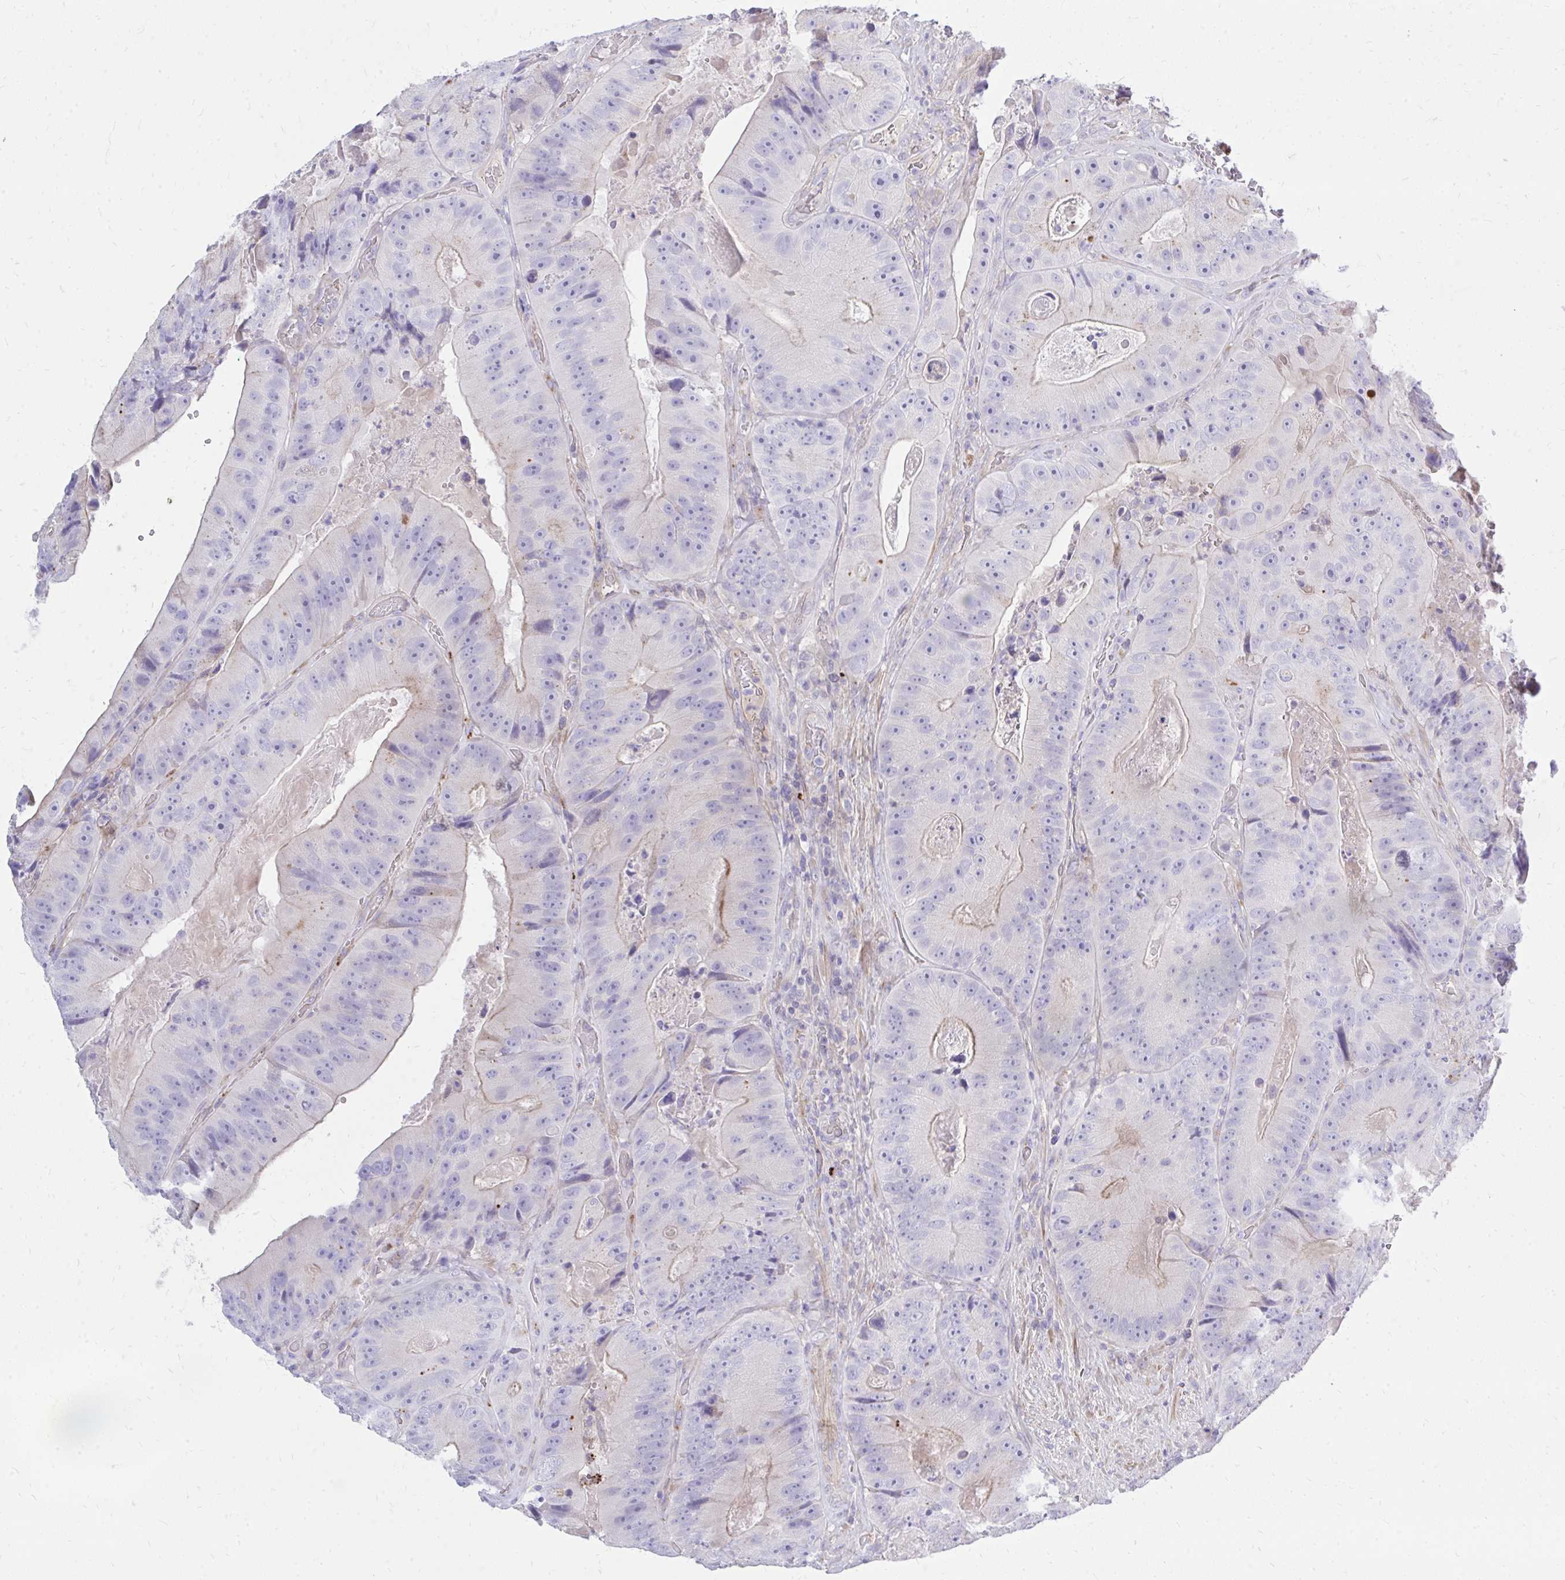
{"staining": {"intensity": "weak", "quantity": "25%-75%", "location": "cytoplasmic/membranous"}, "tissue": "colorectal cancer", "cell_type": "Tumor cells", "image_type": "cancer", "snomed": [{"axis": "morphology", "description": "Adenocarcinoma, NOS"}, {"axis": "topography", "description": "Colon"}], "caption": "Immunohistochemical staining of human colorectal adenocarcinoma reveals weak cytoplasmic/membranous protein staining in about 25%-75% of tumor cells. (Brightfield microscopy of DAB IHC at high magnification).", "gene": "TP53I11", "patient": {"sex": "female", "age": 86}}